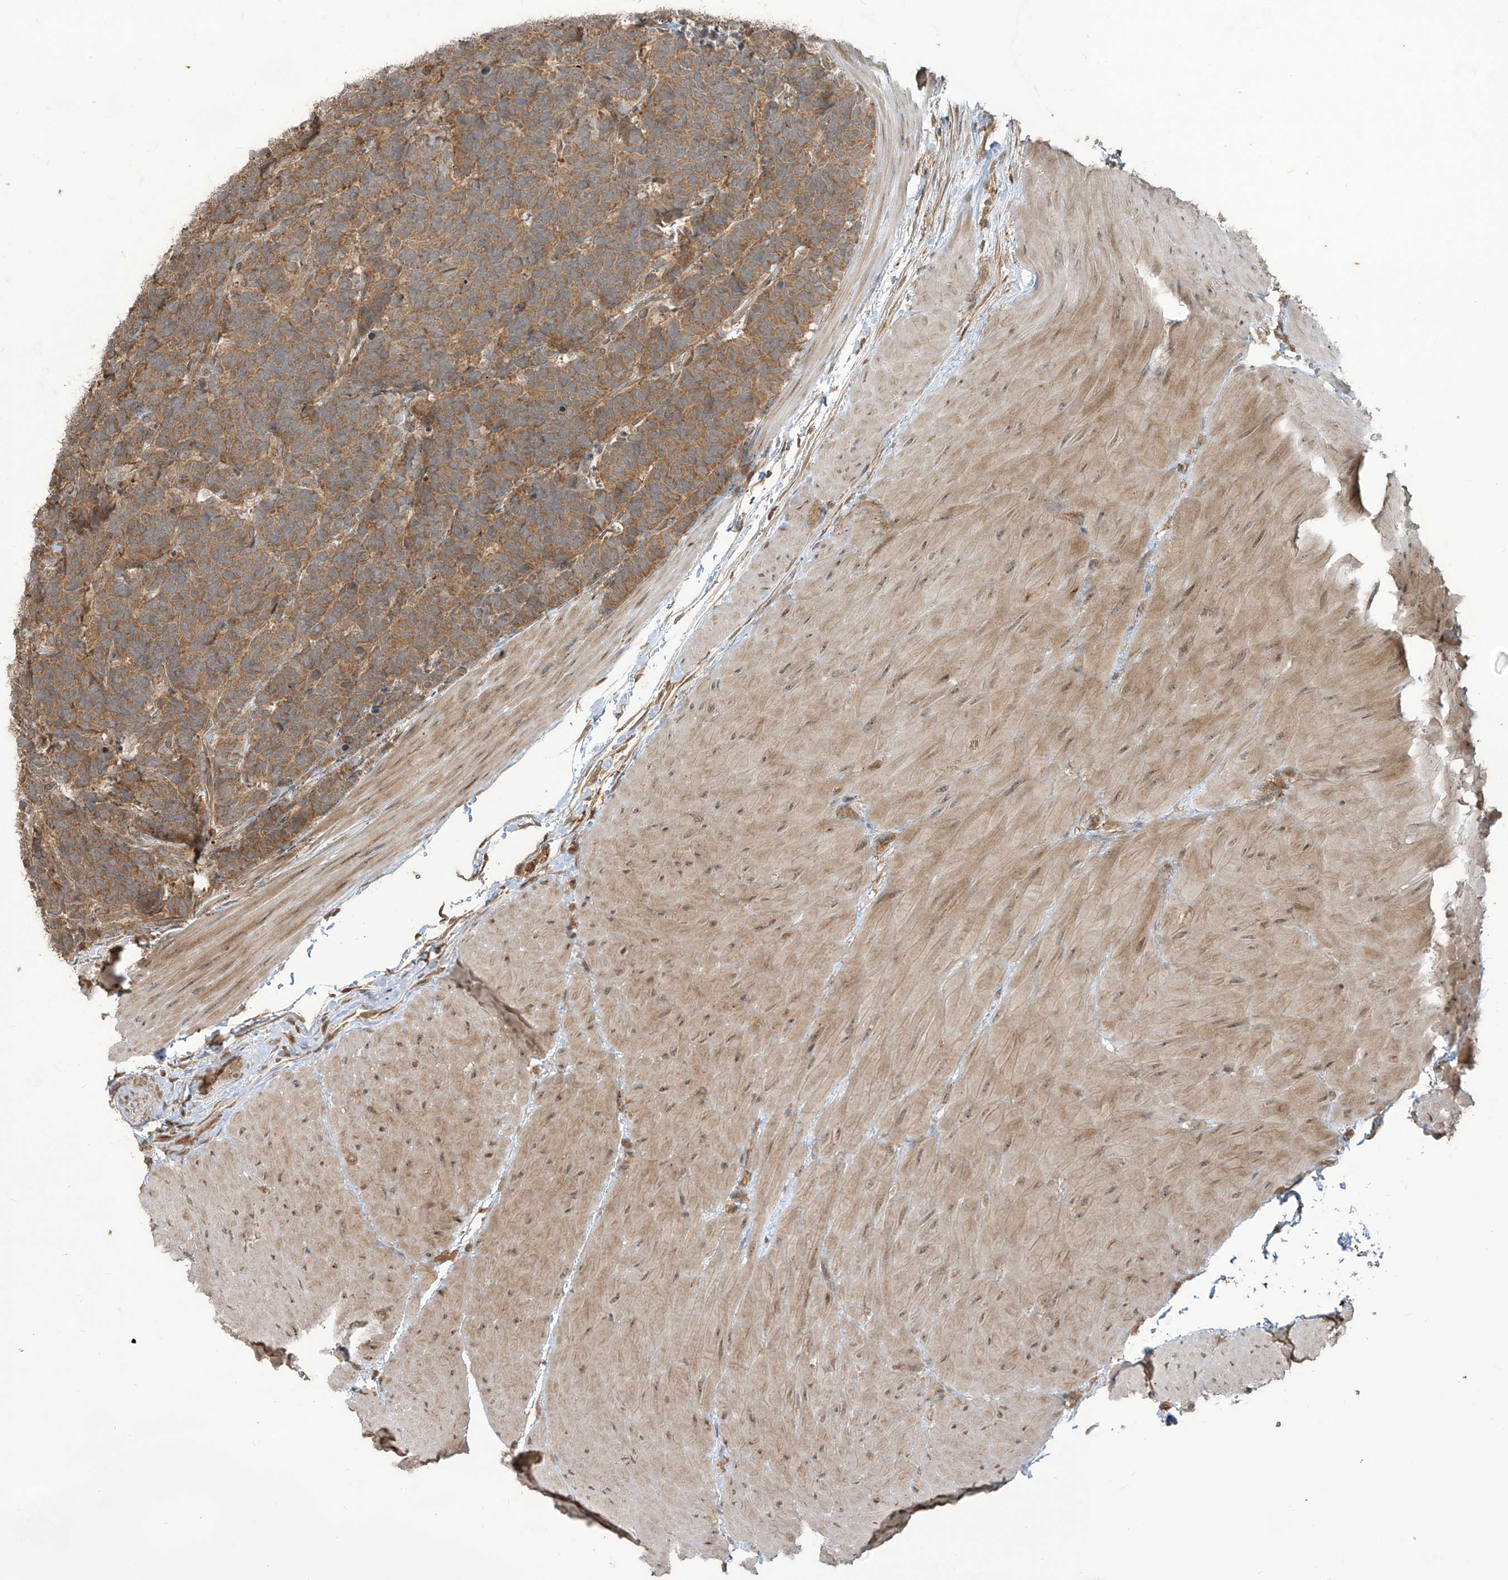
{"staining": {"intensity": "moderate", "quantity": ">75%", "location": "cytoplasmic/membranous"}, "tissue": "carcinoid", "cell_type": "Tumor cells", "image_type": "cancer", "snomed": [{"axis": "morphology", "description": "Carcinoma, NOS"}, {"axis": "morphology", "description": "Carcinoid, malignant, NOS"}, {"axis": "topography", "description": "Urinary bladder"}], "caption": "An image showing moderate cytoplasmic/membranous positivity in approximately >75% of tumor cells in carcinoid (malignant), as visualized by brown immunohistochemical staining.", "gene": "CARF", "patient": {"sex": "male", "age": 57}}